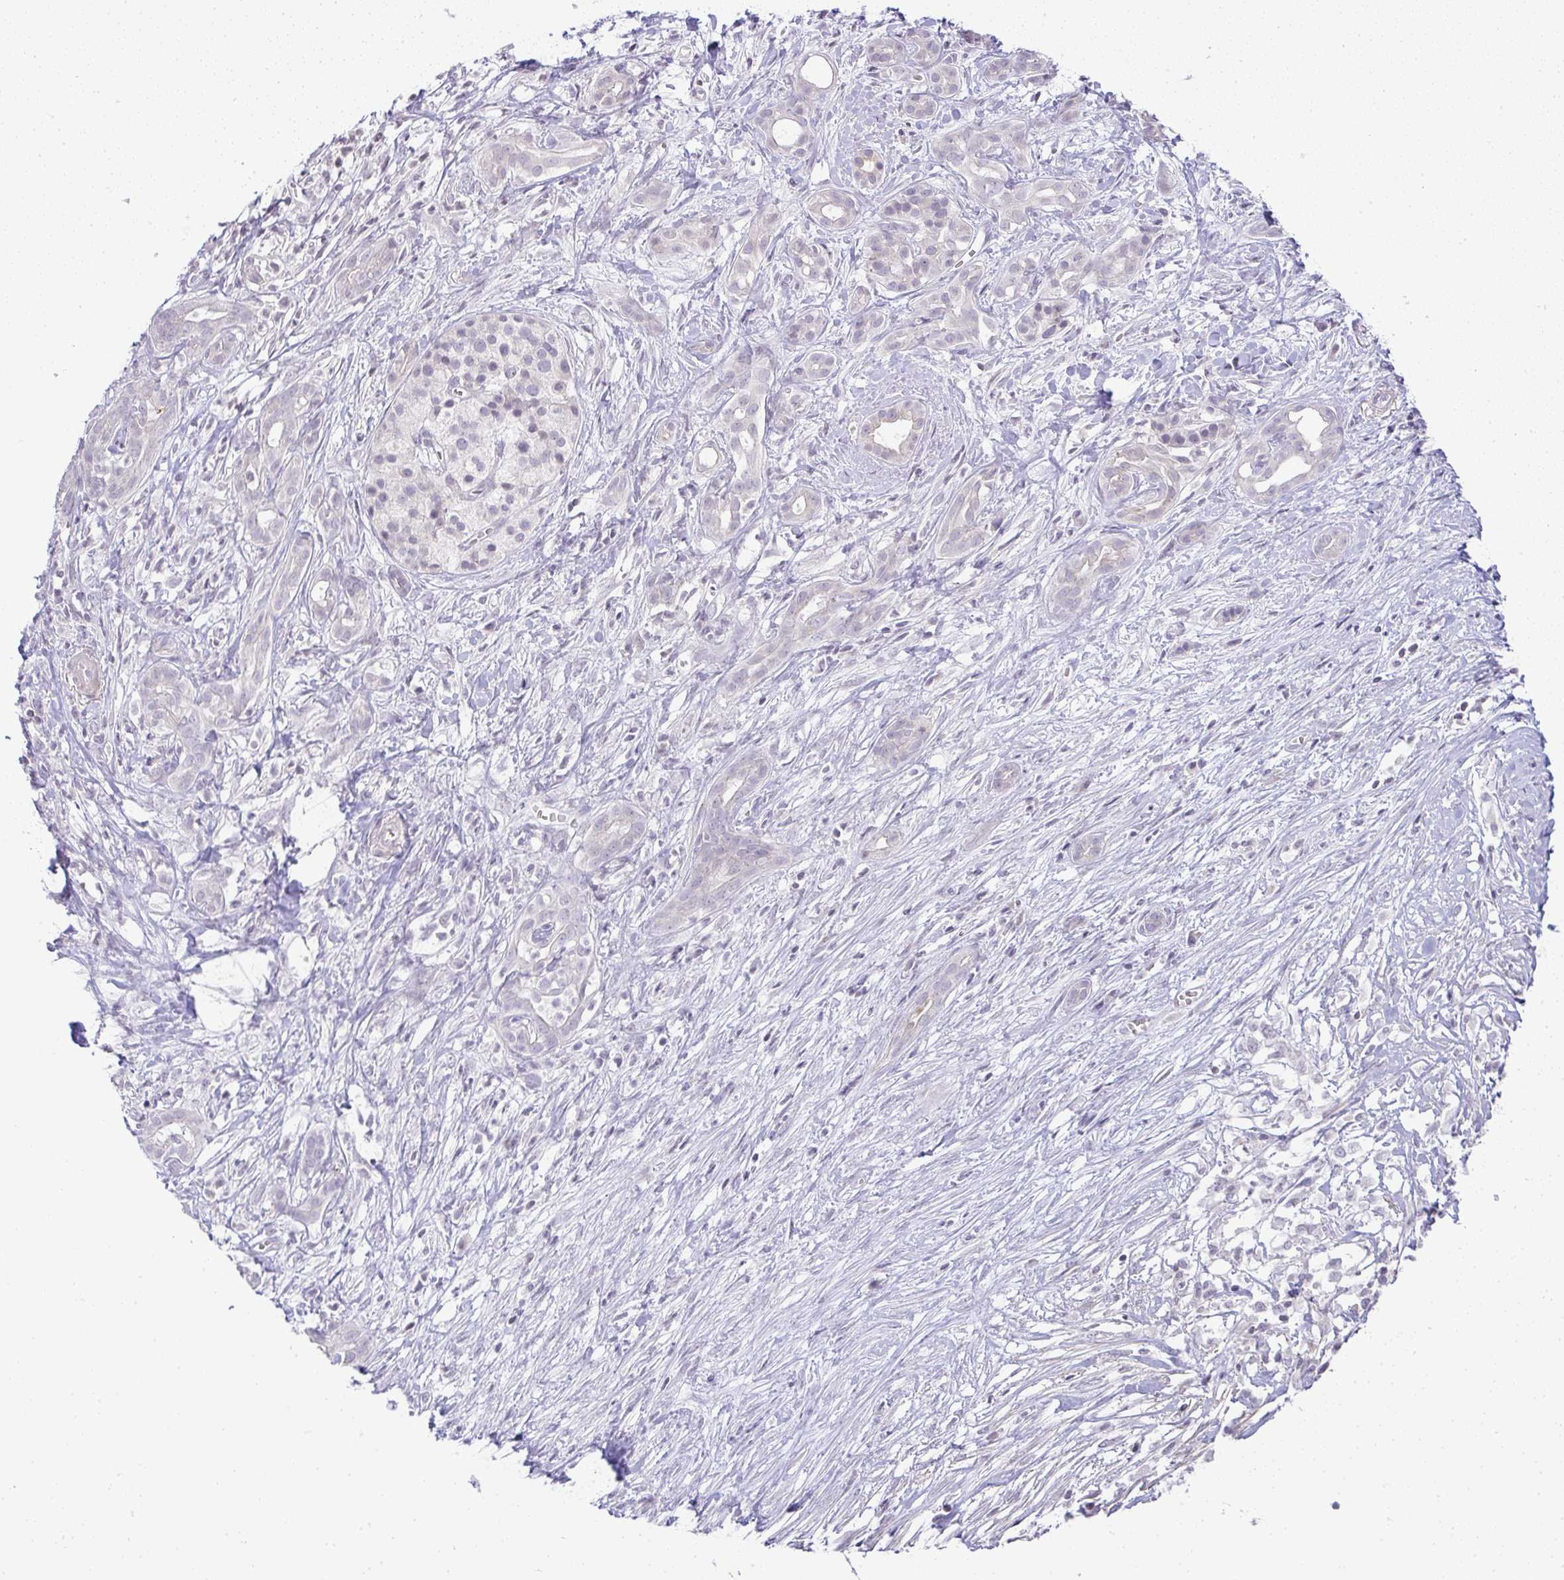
{"staining": {"intensity": "negative", "quantity": "none", "location": "none"}, "tissue": "pancreatic cancer", "cell_type": "Tumor cells", "image_type": "cancer", "snomed": [{"axis": "morphology", "description": "Adenocarcinoma, NOS"}, {"axis": "topography", "description": "Pancreas"}], "caption": "Tumor cells show no significant protein positivity in pancreatic cancer (adenocarcinoma).", "gene": "CACNA1S", "patient": {"sex": "male", "age": 61}}